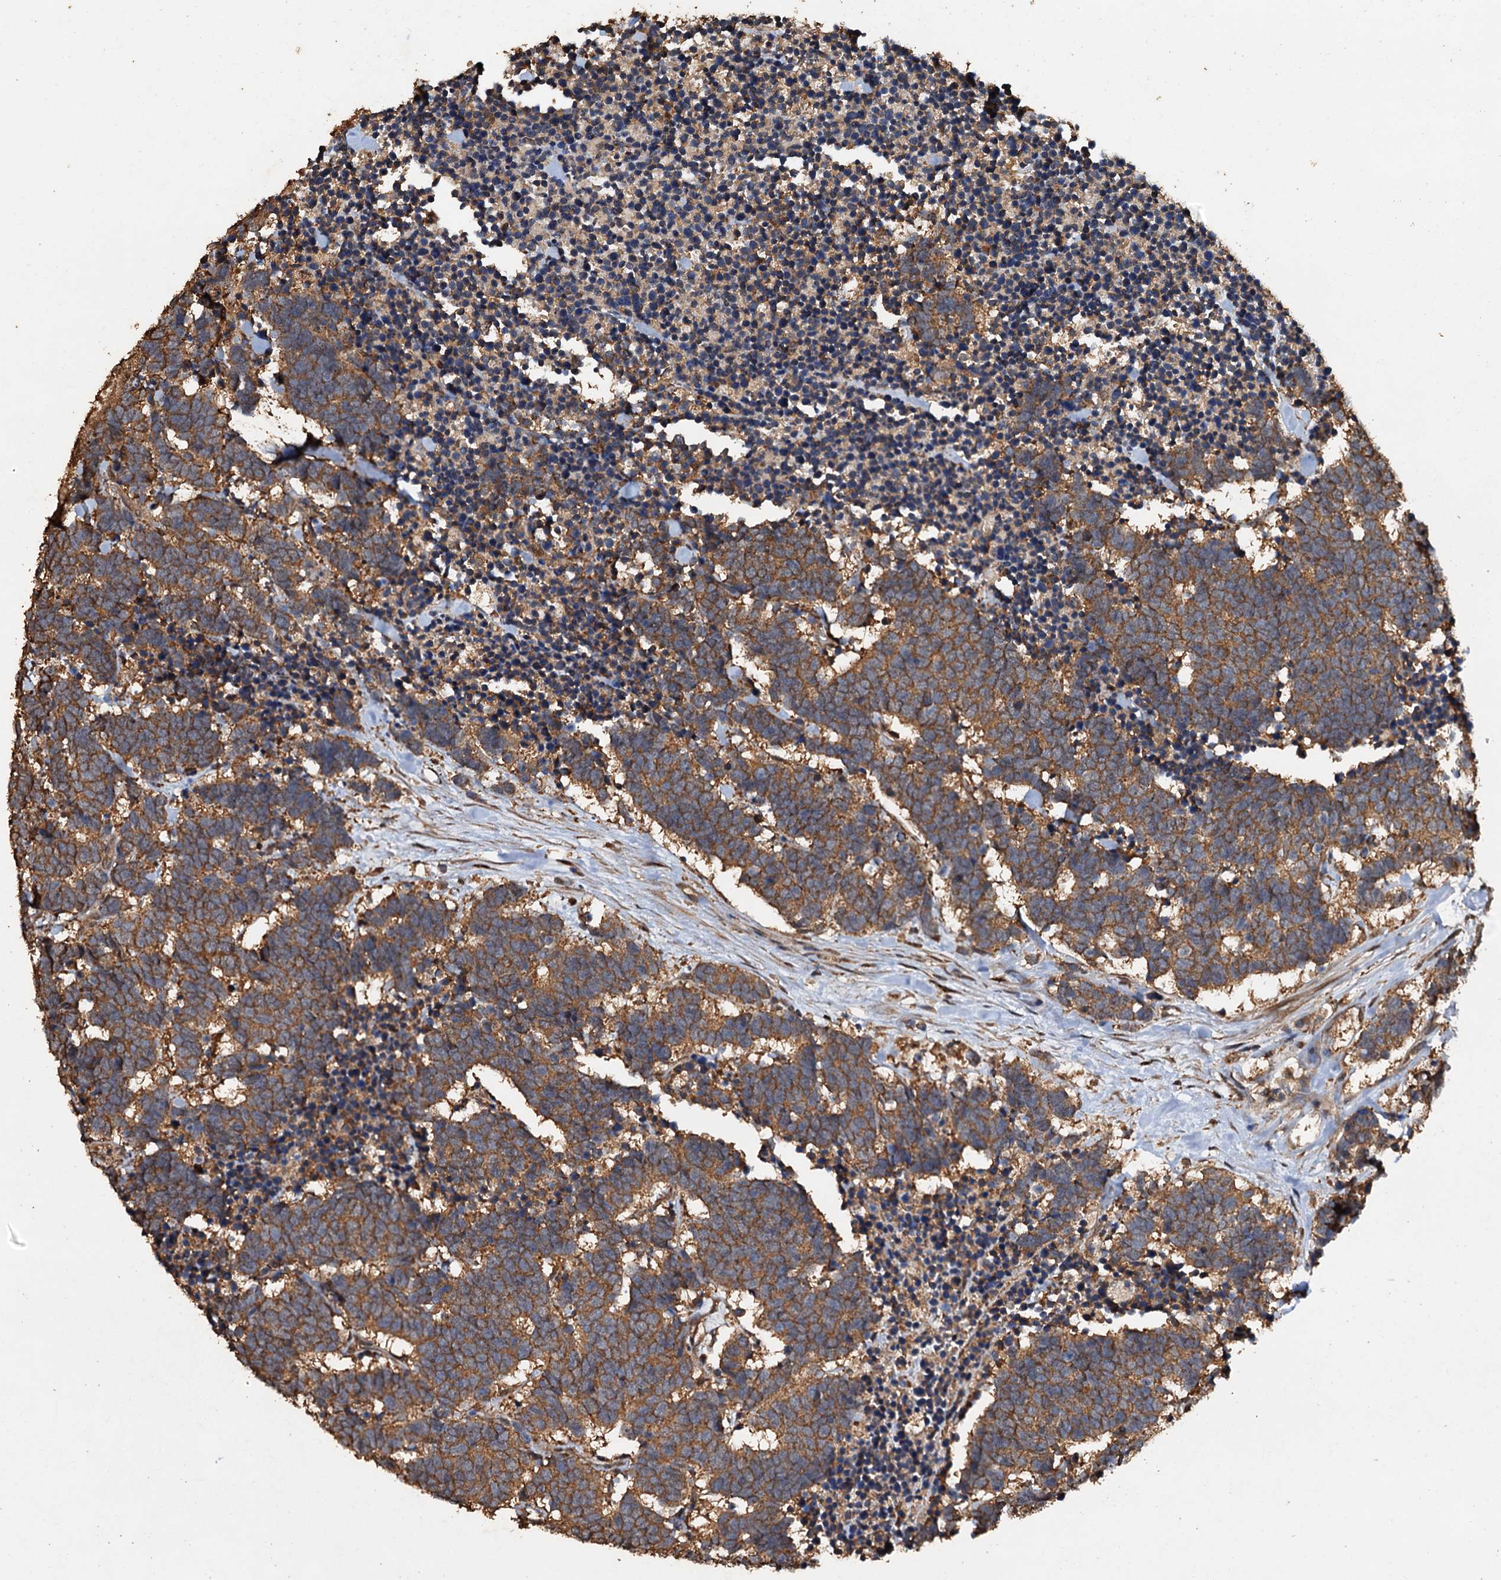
{"staining": {"intensity": "moderate", "quantity": ">75%", "location": "cytoplasmic/membranous"}, "tissue": "carcinoid", "cell_type": "Tumor cells", "image_type": "cancer", "snomed": [{"axis": "morphology", "description": "Carcinoma, NOS"}, {"axis": "morphology", "description": "Carcinoid, malignant, NOS"}, {"axis": "topography", "description": "Urinary bladder"}], "caption": "This is an image of immunohistochemistry (IHC) staining of carcinoma, which shows moderate positivity in the cytoplasmic/membranous of tumor cells.", "gene": "PSMD9", "patient": {"sex": "male", "age": 57}}